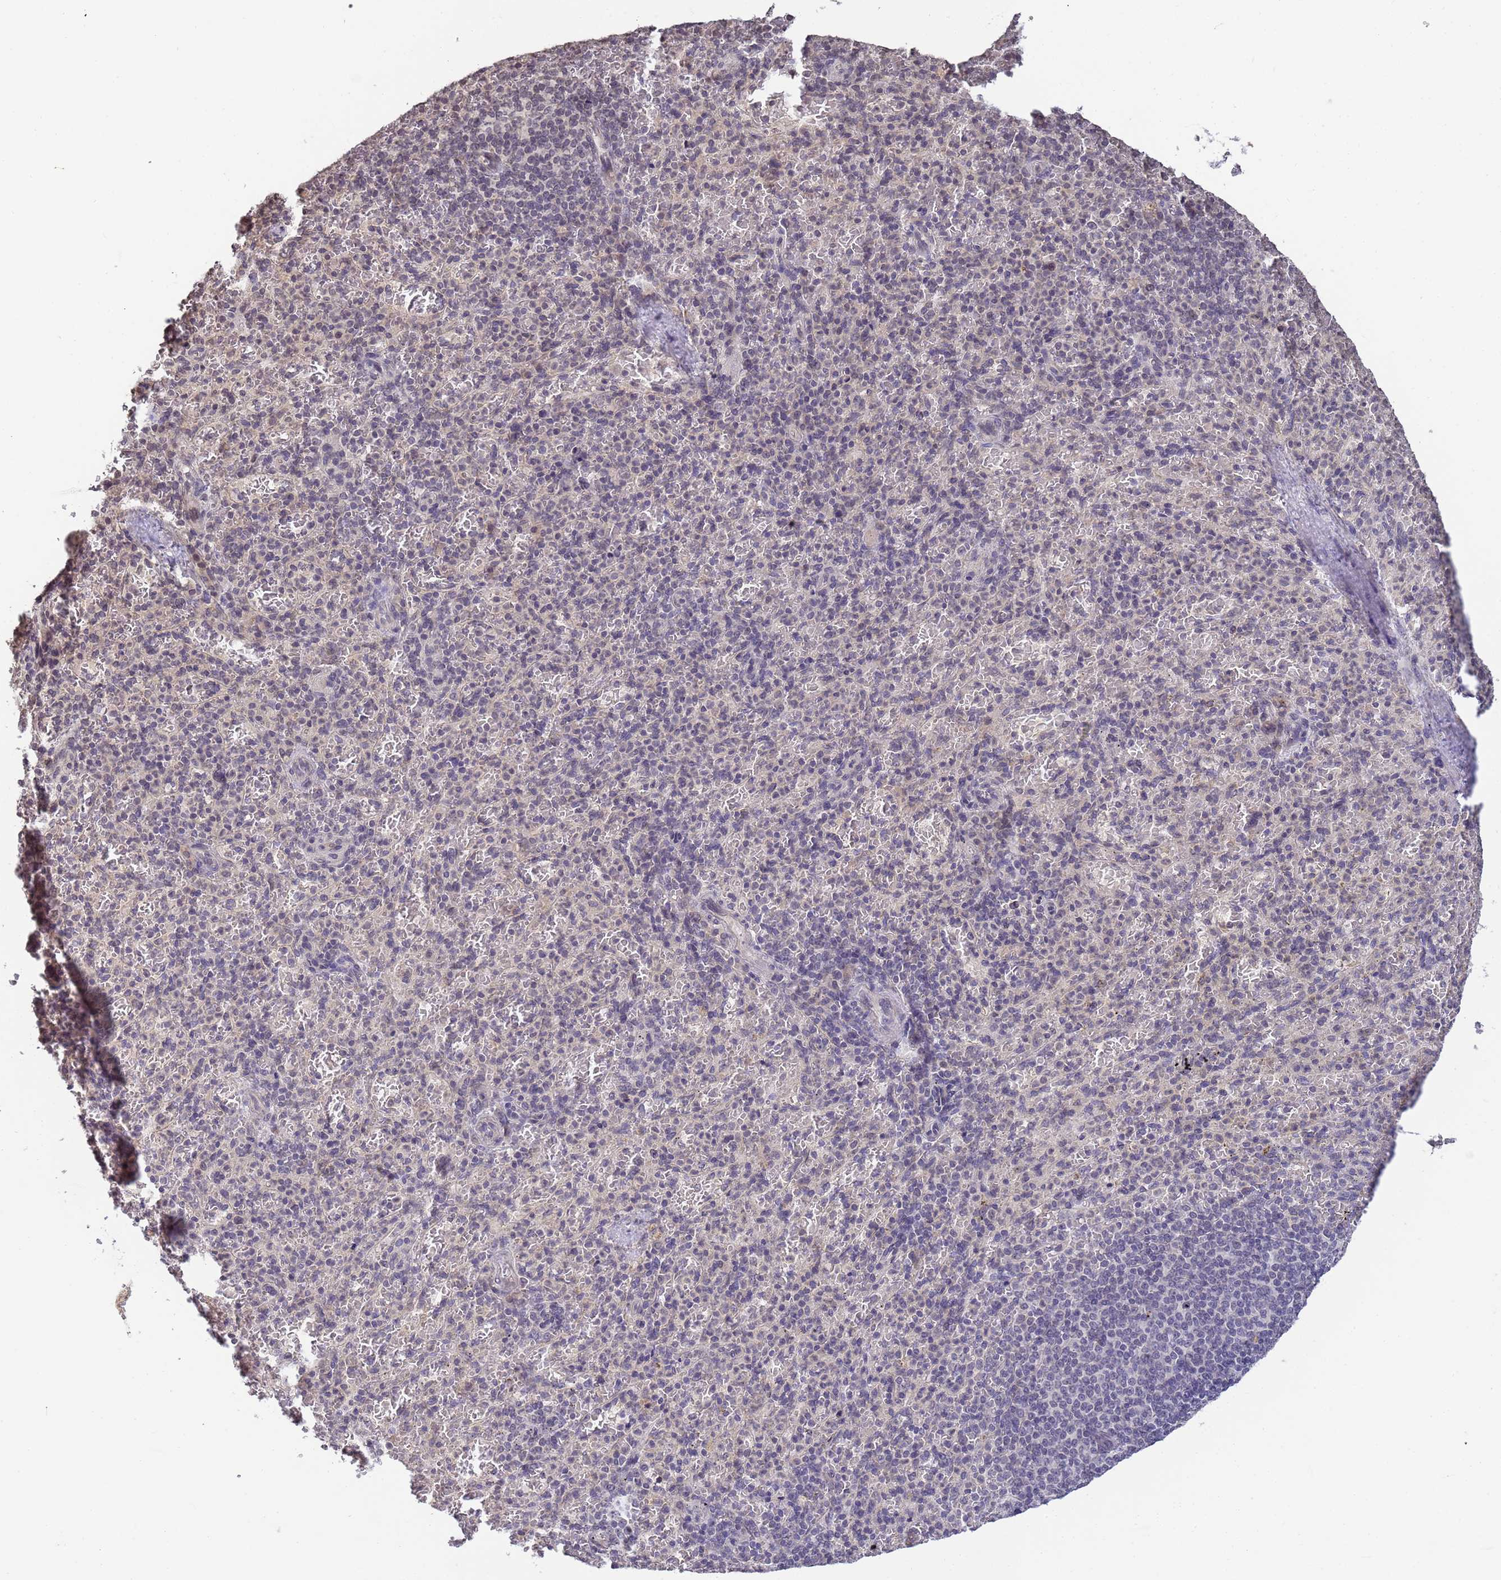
{"staining": {"intensity": "negative", "quantity": "none", "location": "none"}, "tissue": "spleen", "cell_type": "Cells in red pulp", "image_type": "normal", "snomed": [{"axis": "morphology", "description": "Normal tissue, NOS"}, {"axis": "topography", "description": "Spleen"}], "caption": "Histopathology image shows no significant protein positivity in cells in red pulp of unremarkable spleen.", "gene": "MYL7", "patient": {"sex": "female", "age": 74}}